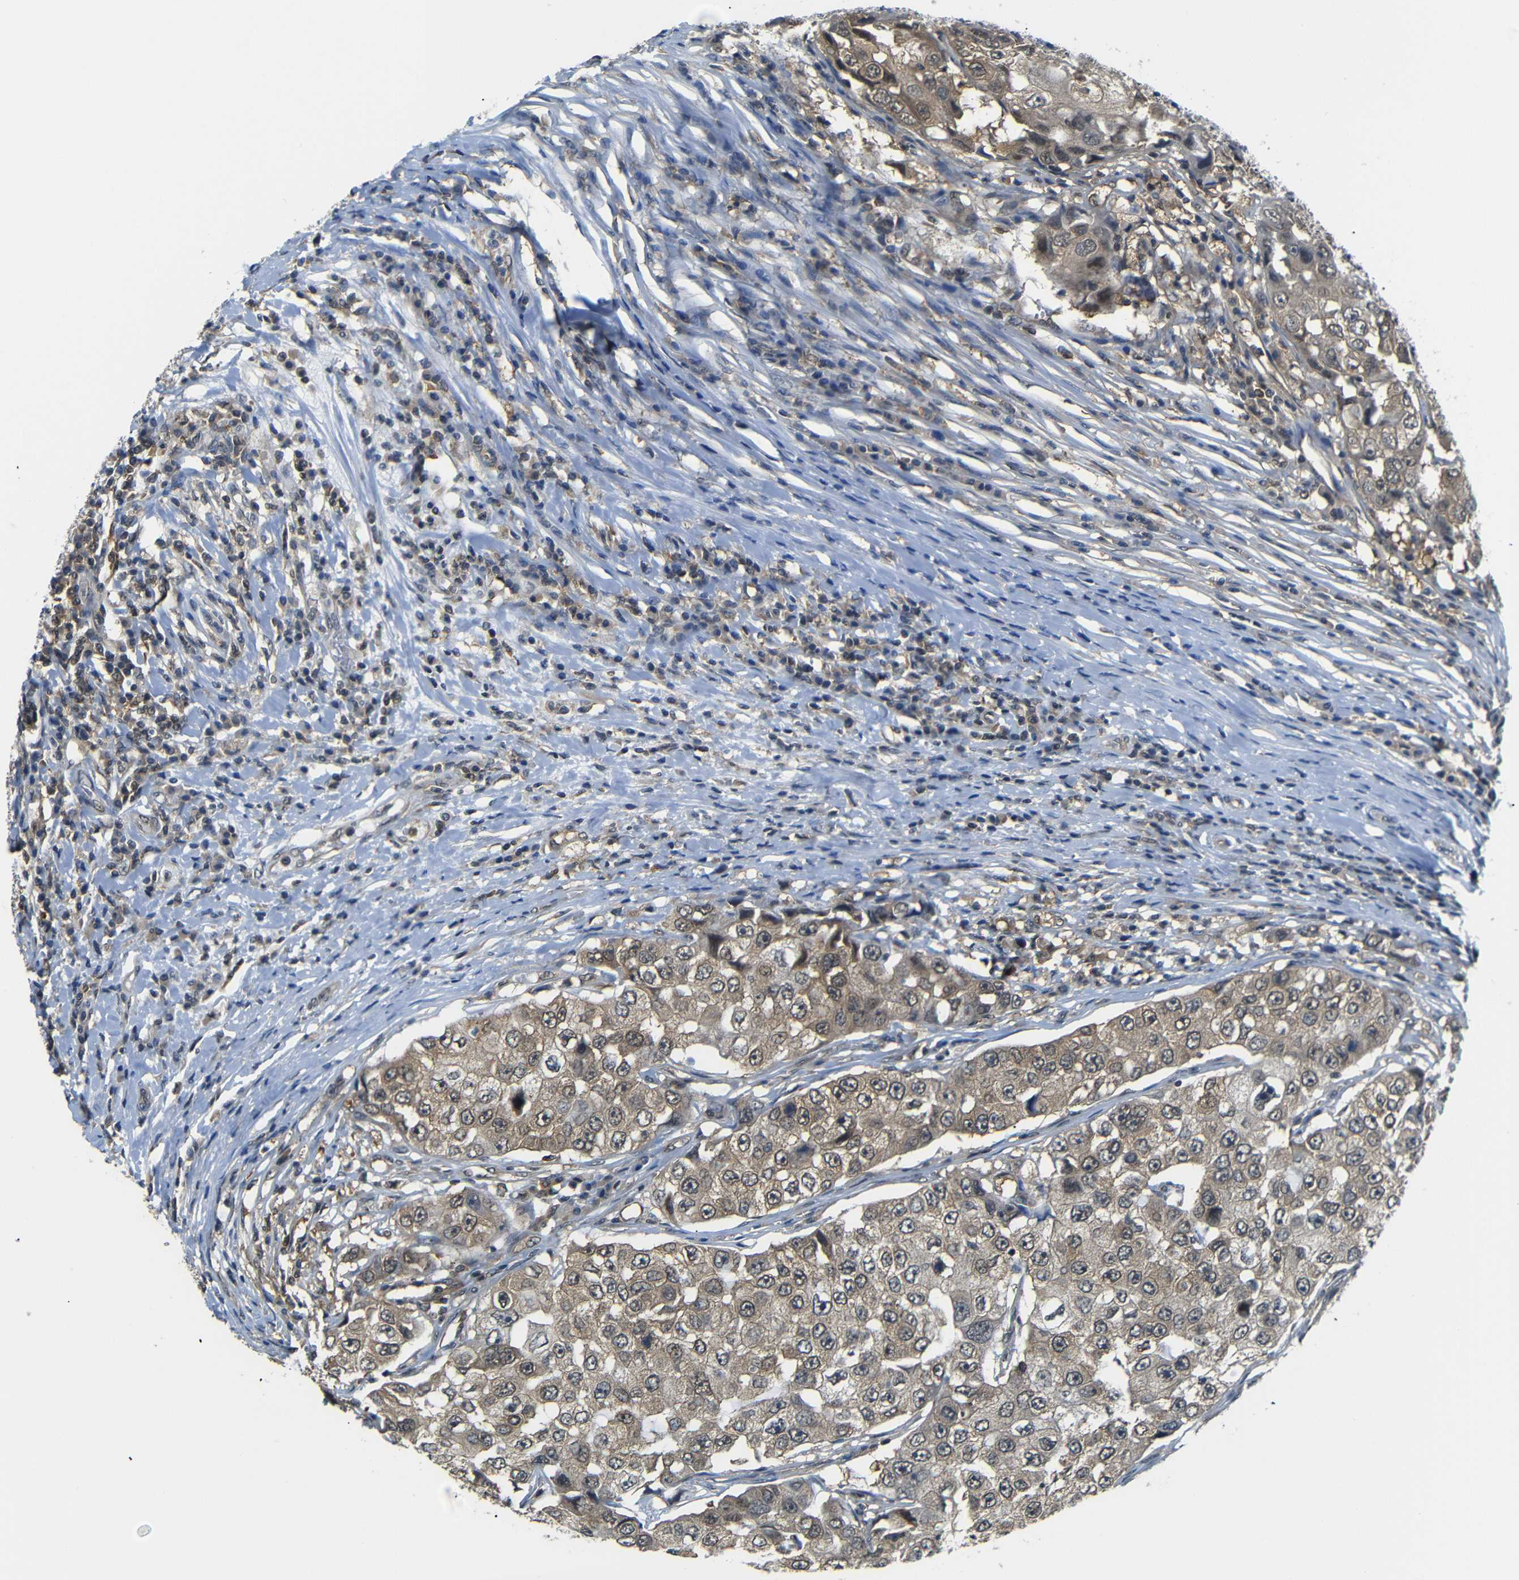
{"staining": {"intensity": "moderate", "quantity": ">75%", "location": "cytoplasmic/membranous"}, "tissue": "breast cancer", "cell_type": "Tumor cells", "image_type": "cancer", "snomed": [{"axis": "morphology", "description": "Duct carcinoma"}, {"axis": "topography", "description": "Breast"}], "caption": "This histopathology image reveals breast cancer (intraductal carcinoma) stained with immunohistochemistry to label a protein in brown. The cytoplasmic/membranous of tumor cells show moderate positivity for the protein. Nuclei are counter-stained blue.", "gene": "UBXN1", "patient": {"sex": "female", "age": 27}}